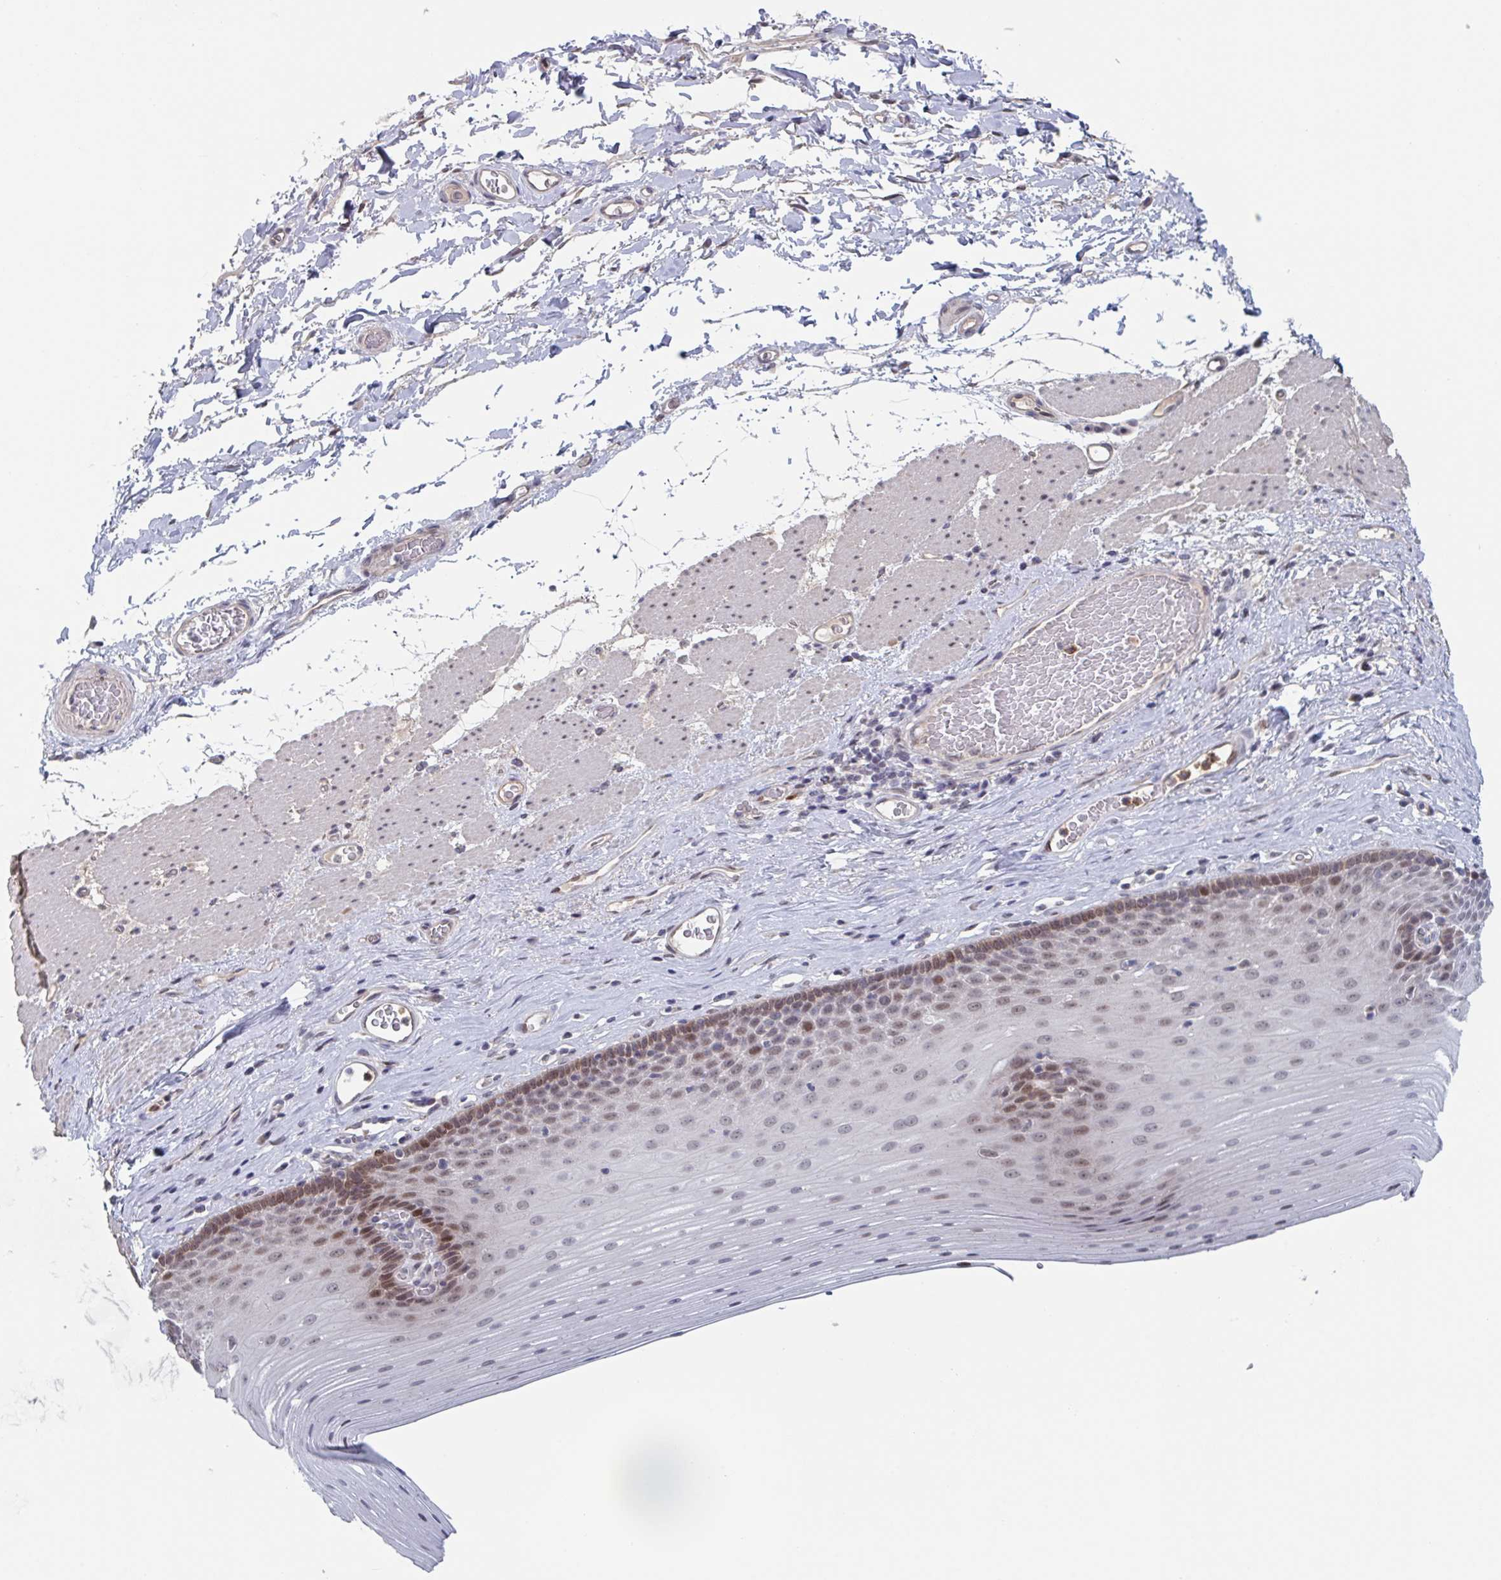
{"staining": {"intensity": "moderate", "quantity": "25%-75%", "location": "nuclear"}, "tissue": "esophagus", "cell_type": "Squamous epithelial cells", "image_type": "normal", "snomed": [{"axis": "morphology", "description": "Normal tissue, NOS"}, {"axis": "topography", "description": "Esophagus"}], "caption": "Immunohistochemical staining of normal esophagus demonstrates moderate nuclear protein staining in approximately 25%-75% of squamous epithelial cells.", "gene": "RNF212", "patient": {"sex": "male", "age": 62}}